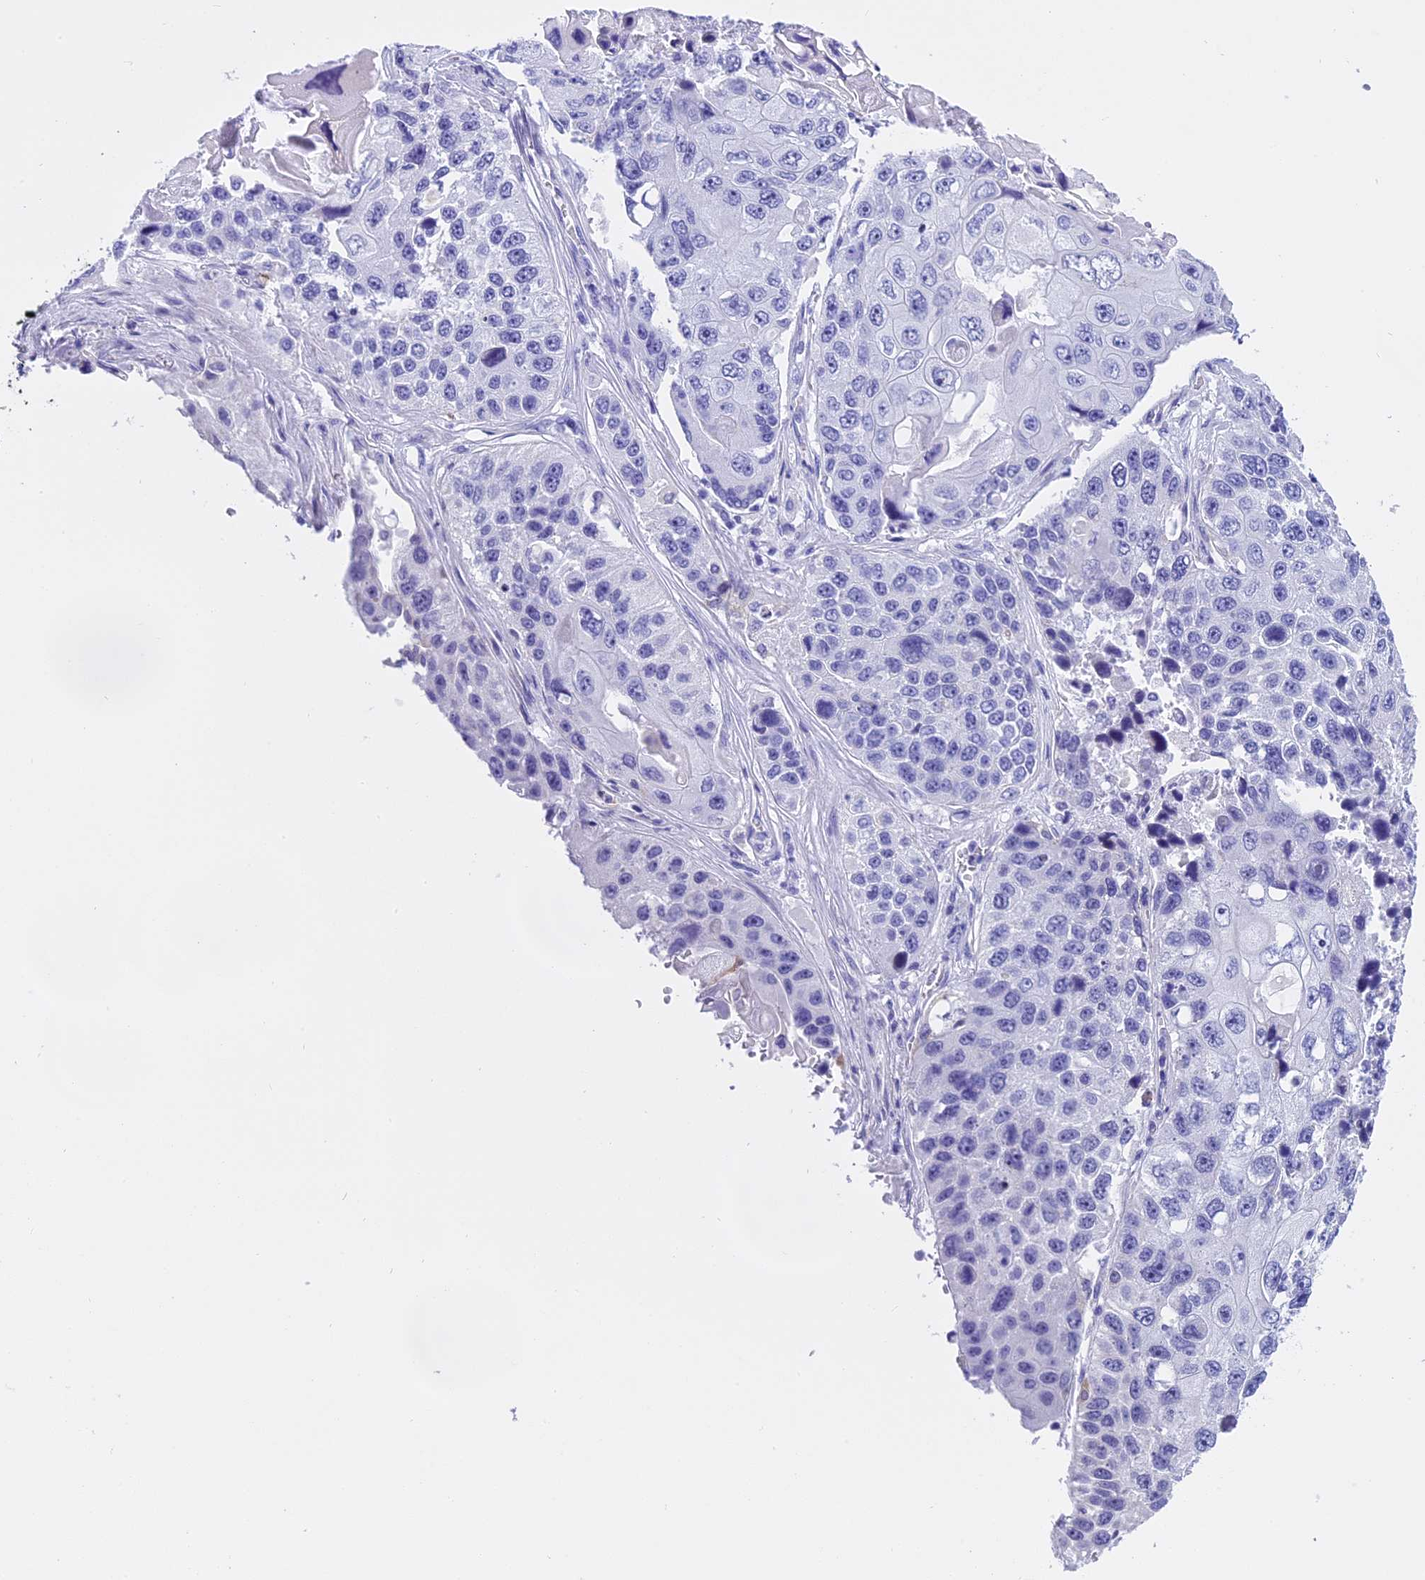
{"staining": {"intensity": "negative", "quantity": "none", "location": "none"}, "tissue": "lung cancer", "cell_type": "Tumor cells", "image_type": "cancer", "snomed": [{"axis": "morphology", "description": "Squamous cell carcinoma, NOS"}, {"axis": "topography", "description": "Lung"}], "caption": "Immunohistochemical staining of lung cancer (squamous cell carcinoma) reveals no significant positivity in tumor cells.", "gene": "KCTD14", "patient": {"sex": "male", "age": 61}}